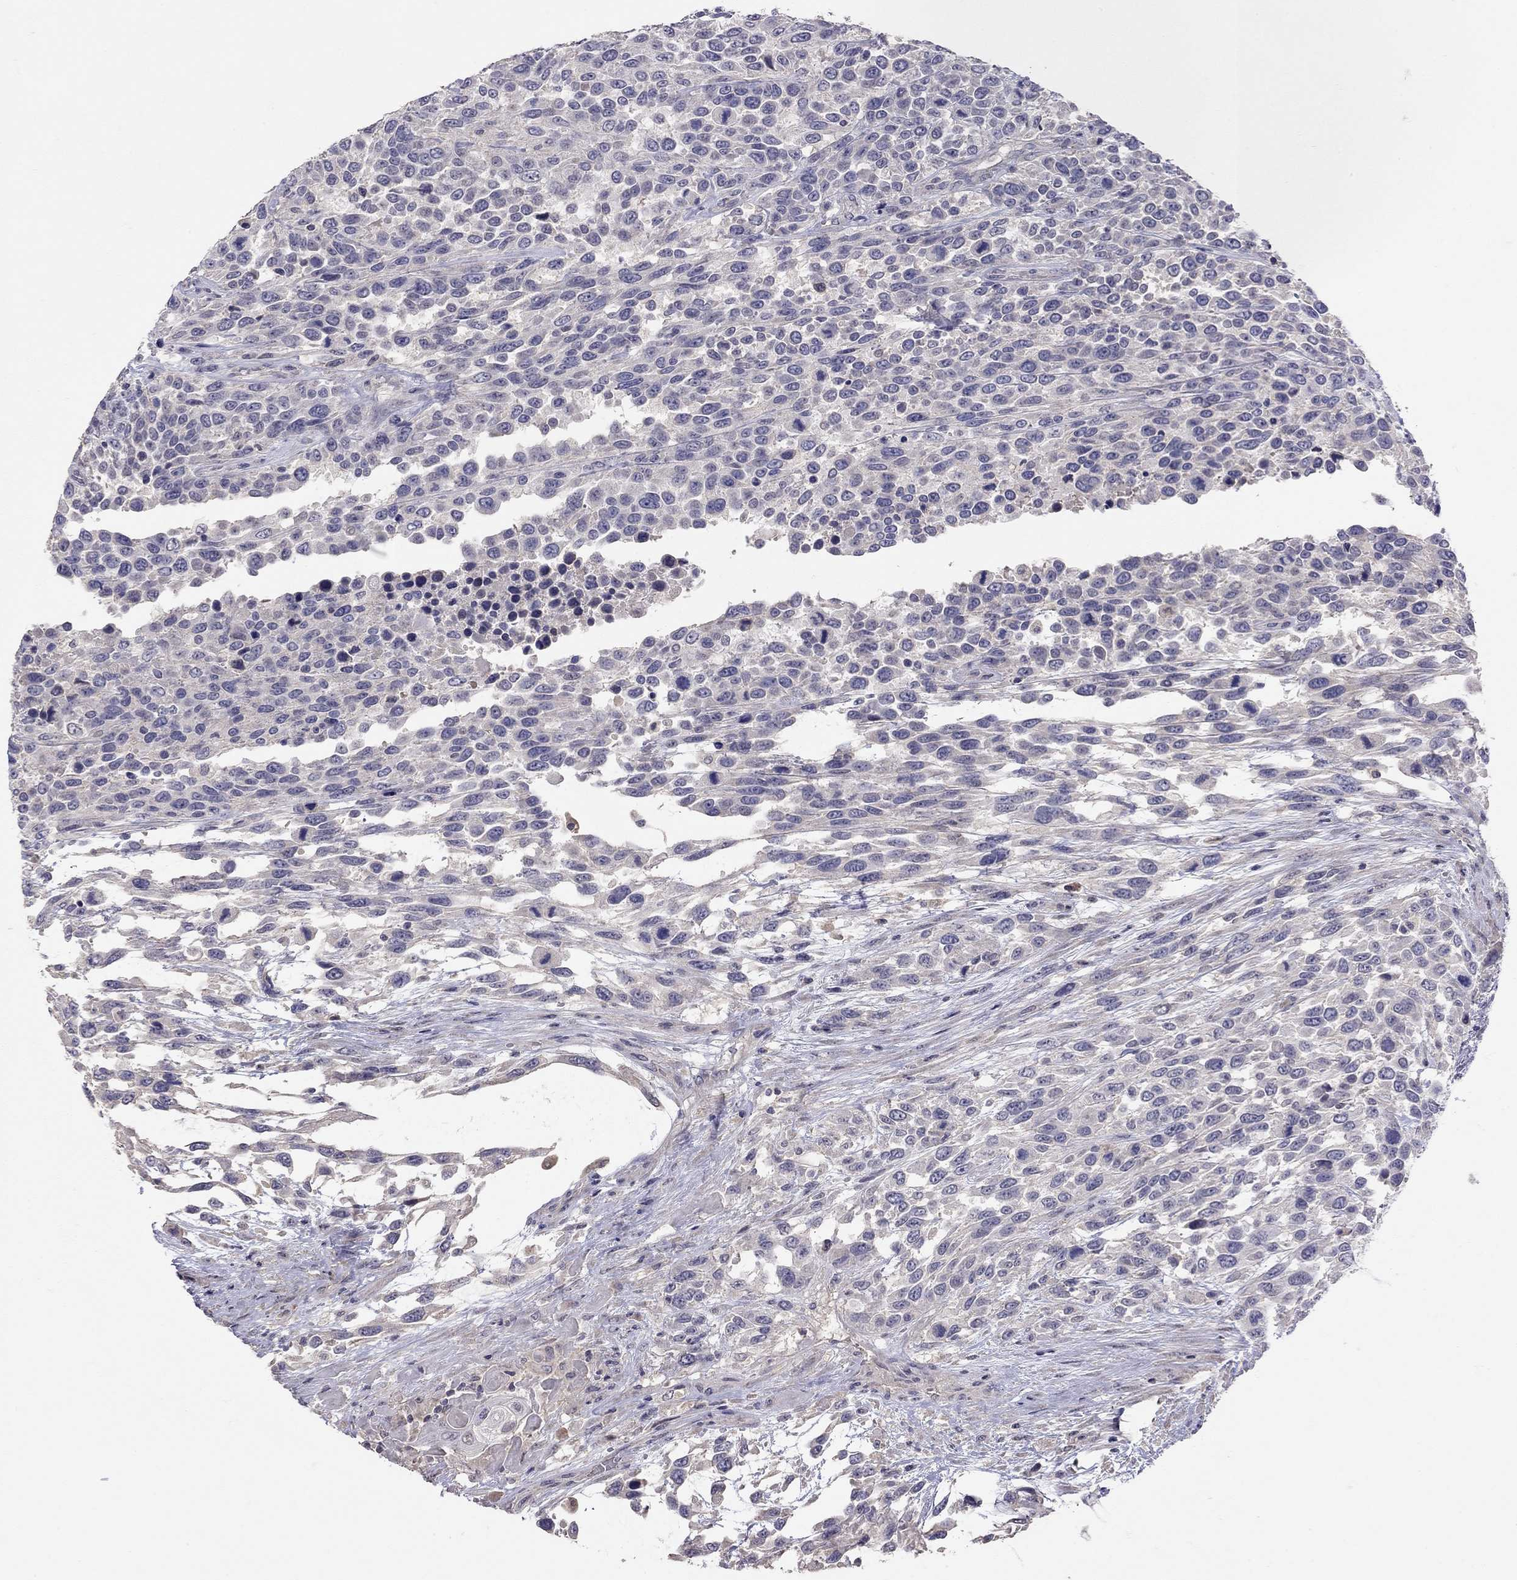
{"staining": {"intensity": "negative", "quantity": "none", "location": "none"}, "tissue": "urothelial cancer", "cell_type": "Tumor cells", "image_type": "cancer", "snomed": [{"axis": "morphology", "description": "Urothelial carcinoma, High grade"}, {"axis": "topography", "description": "Urinary bladder"}], "caption": "Protein analysis of urothelial cancer shows no significant staining in tumor cells.", "gene": "RTP5", "patient": {"sex": "female", "age": 70}}